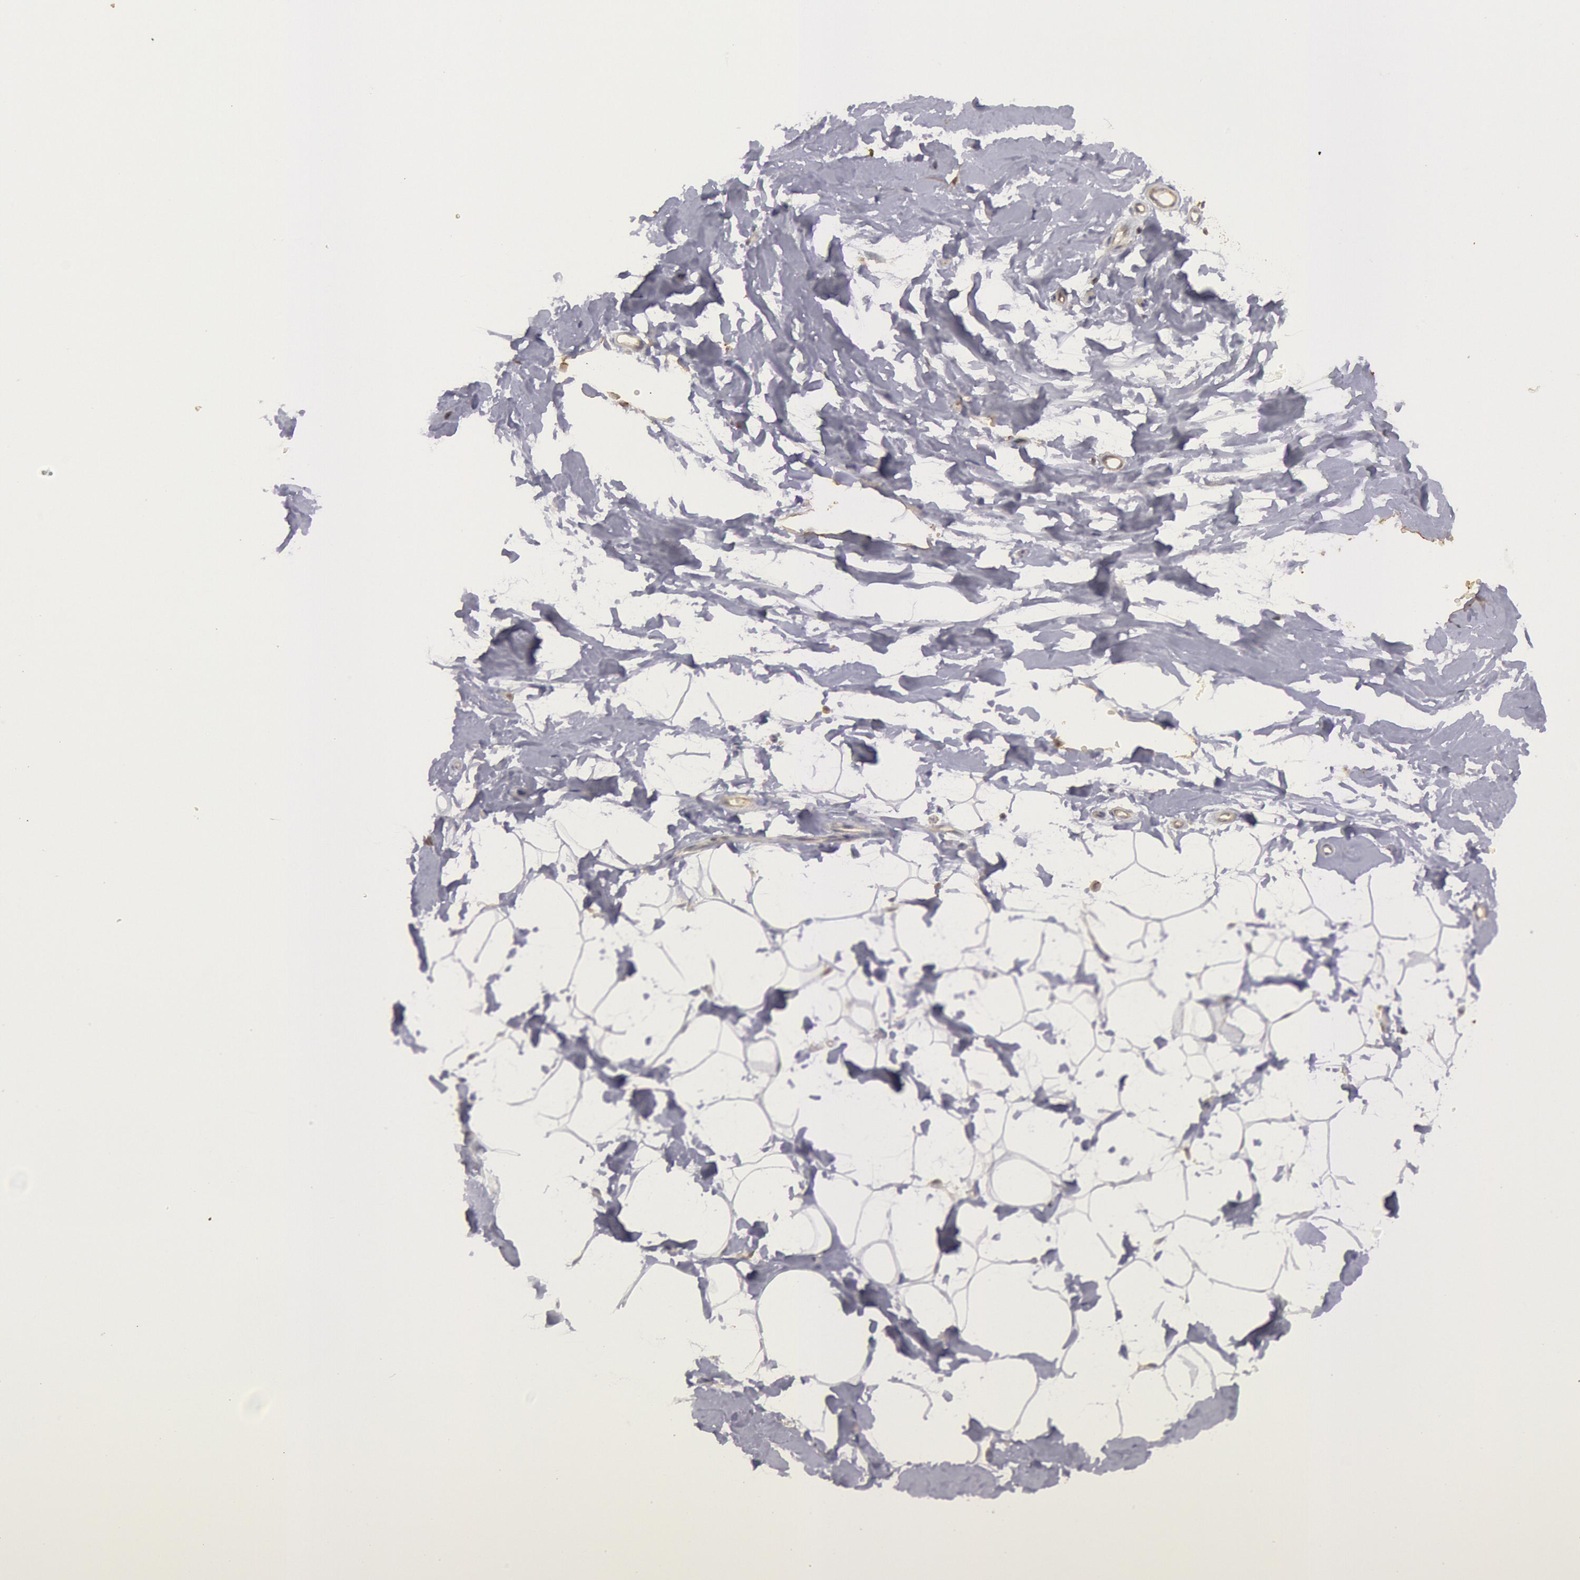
{"staining": {"intensity": "negative", "quantity": "none", "location": "none"}, "tissue": "breast", "cell_type": "Adipocytes", "image_type": "normal", "snomed": [{"axis": "morphology", "description": "Normal tissue, NOS"}, {"axis": "topography", "description": "Breast"}], "caption": "This is an IHC histopathology image of unremarkable human breast. There is no positivity in adipocytes.", "gene": "PLA2G6", "patient": {"sex": "female", "age": 23}}